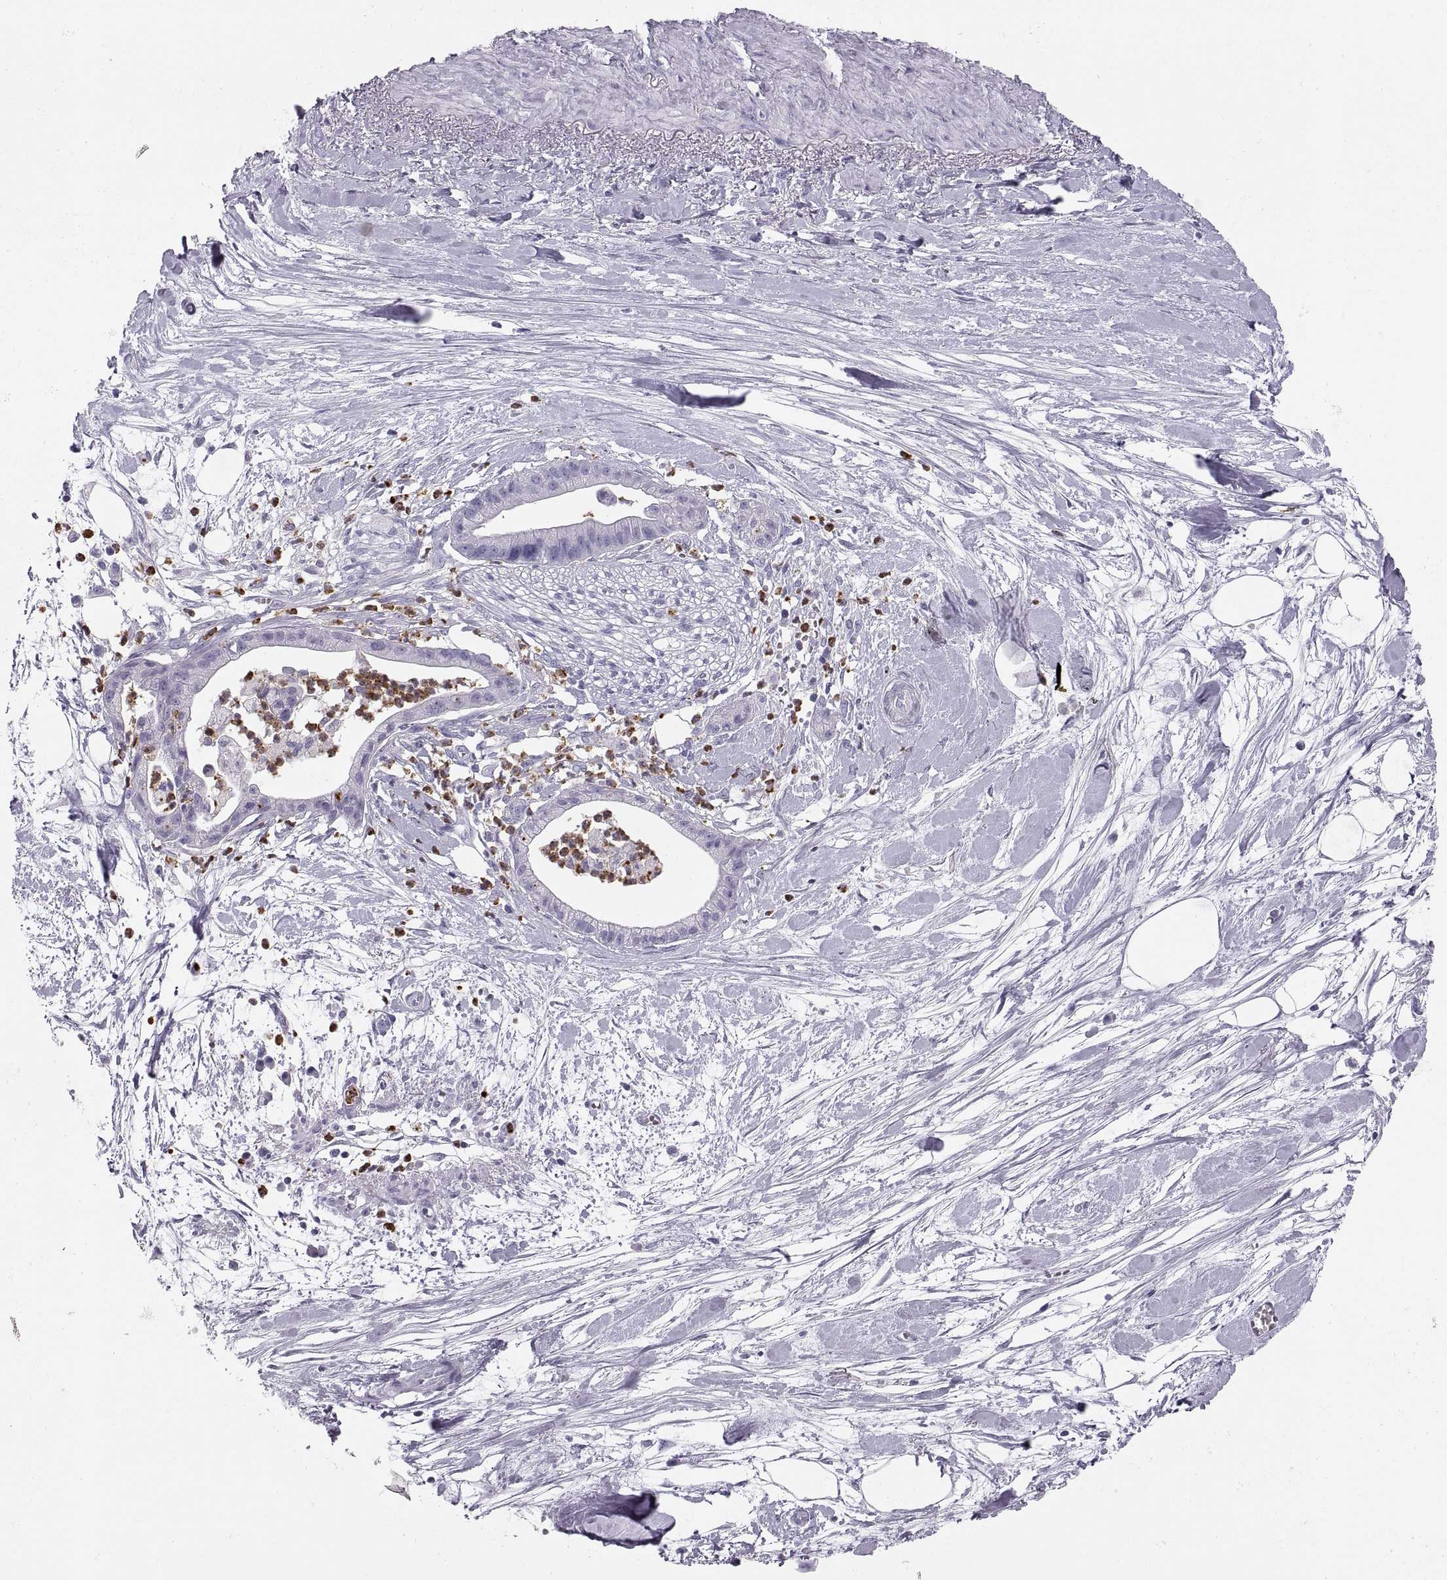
{"staining": {"intensity": "negative", "quantity": "none", "location": "none"}, "tissue": "pancreatic cancer", "cell_type": "Tumor cells", "image_type": "cancer", "snomed": [{"axis": "morphology", "description": "Normal tissue, NOS"}, {"axis": "morphology", "description": "Adenocarcinoma, NOS"}, {"axis": "topography", "description": "Lymph node"}, {"axis": "topography", "description": "Pancreas"}], "caption": "High magnification brightfield microscopy of pancreatic cancer (adenocarcinoma) stained with DAB (3,3'-diaminobenzidine) (brown) and counterstained with hematoxylin (blue): tumor cells show no significant staining.", "gene": "MILR1", "patient": {"sex": "female", "age": 58}}